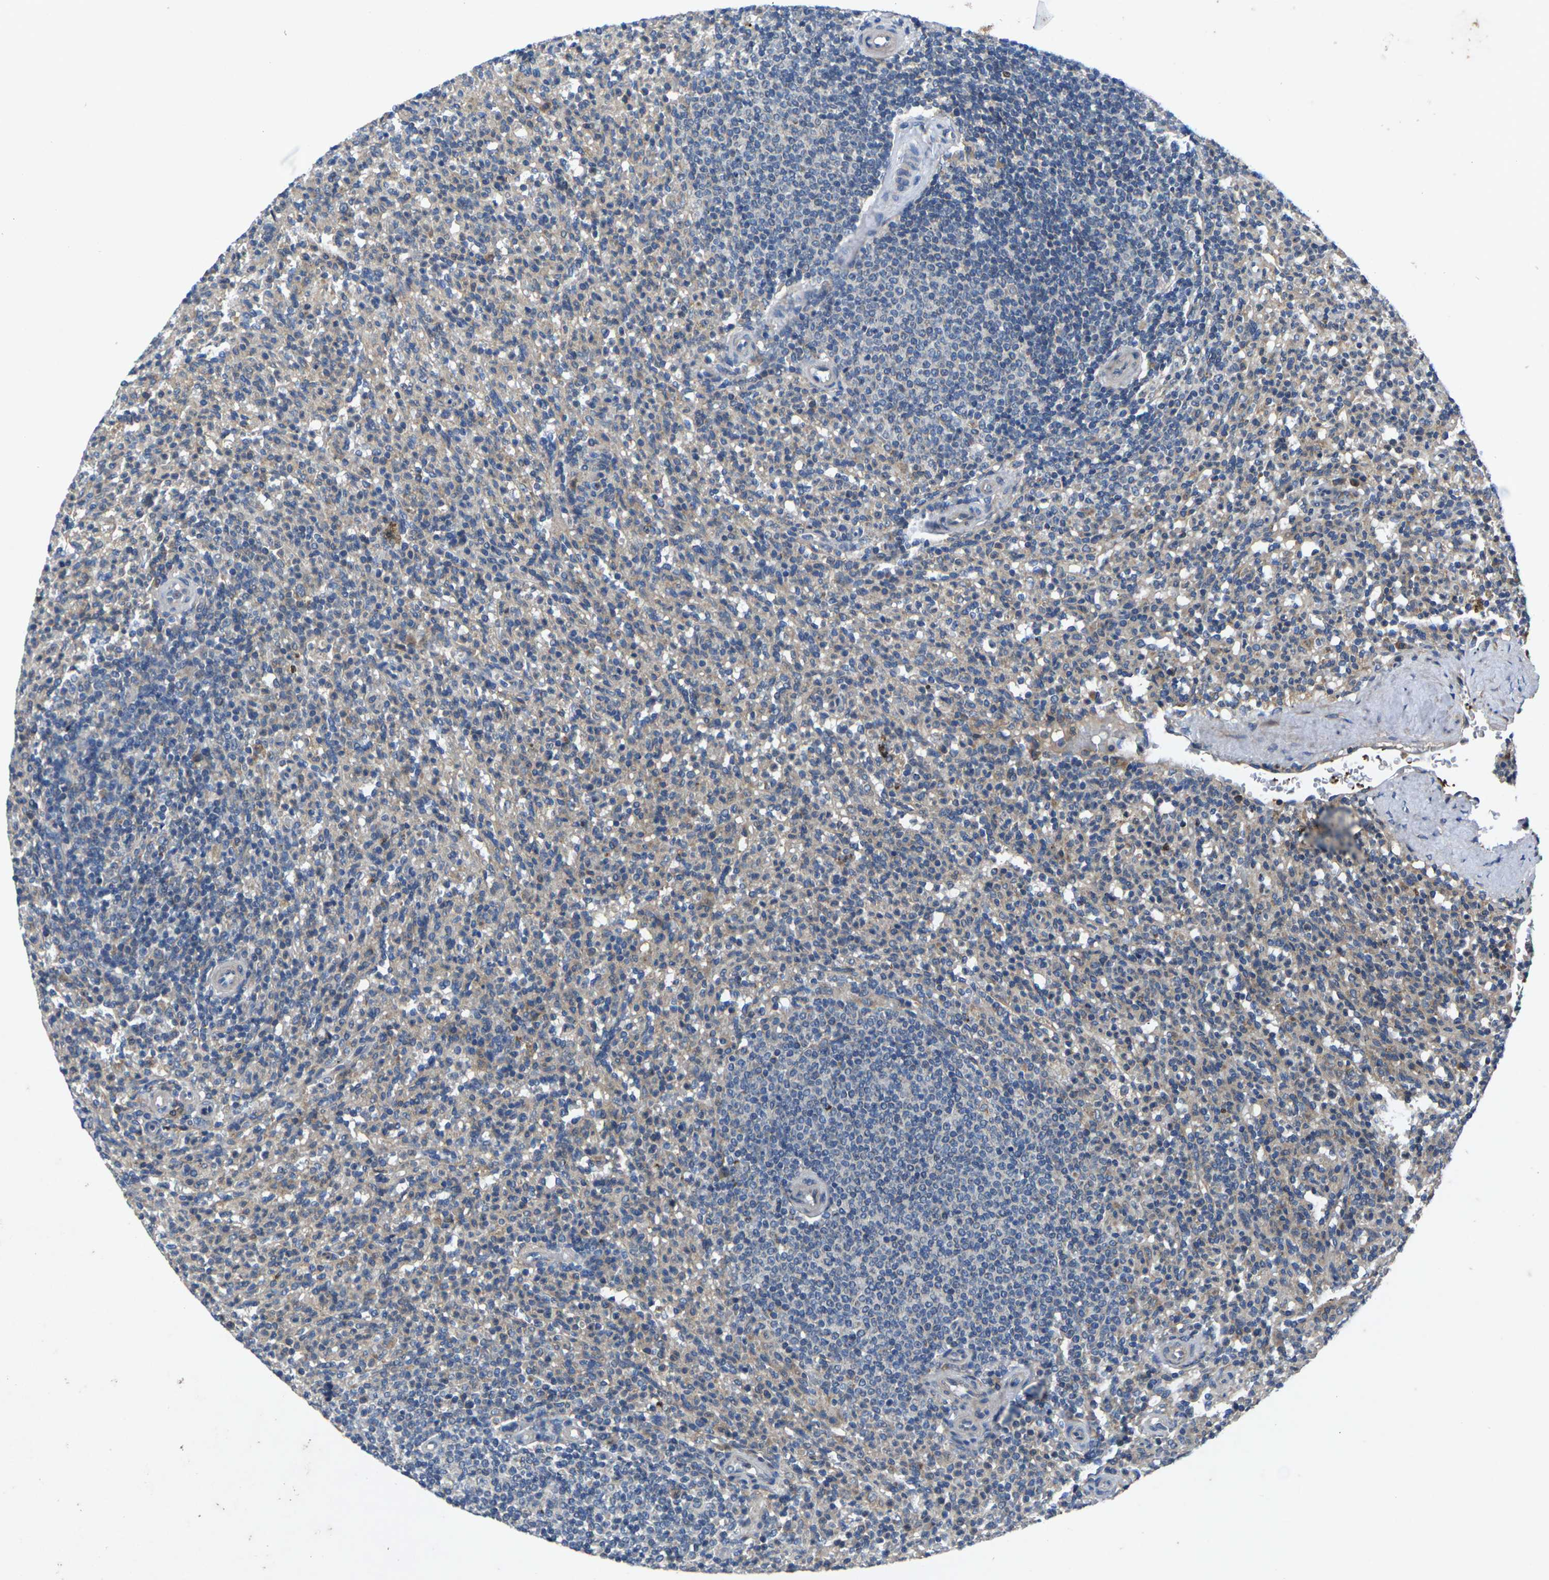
{"staining": {"intensity": "weak", "quantity": ">75%", "location": "cytoplasmic/membranous"}, "tissue": "spleen", "cell_type": "Cells in red pulp", "image_type": "normal", "snomed": [{"axis": "morphology", "description": "Normal tissue, NOS"}, {"axis": "topography", "description": "Spleen"}], "caption": "Immunohistochemistry of normal spleen demonstrates low levels of weak cytoplasmic/membranous positivity in about >75% of cells in red pulp.", "gene": "KIF1B", "patient": {"sex": "male", "age": 36}}